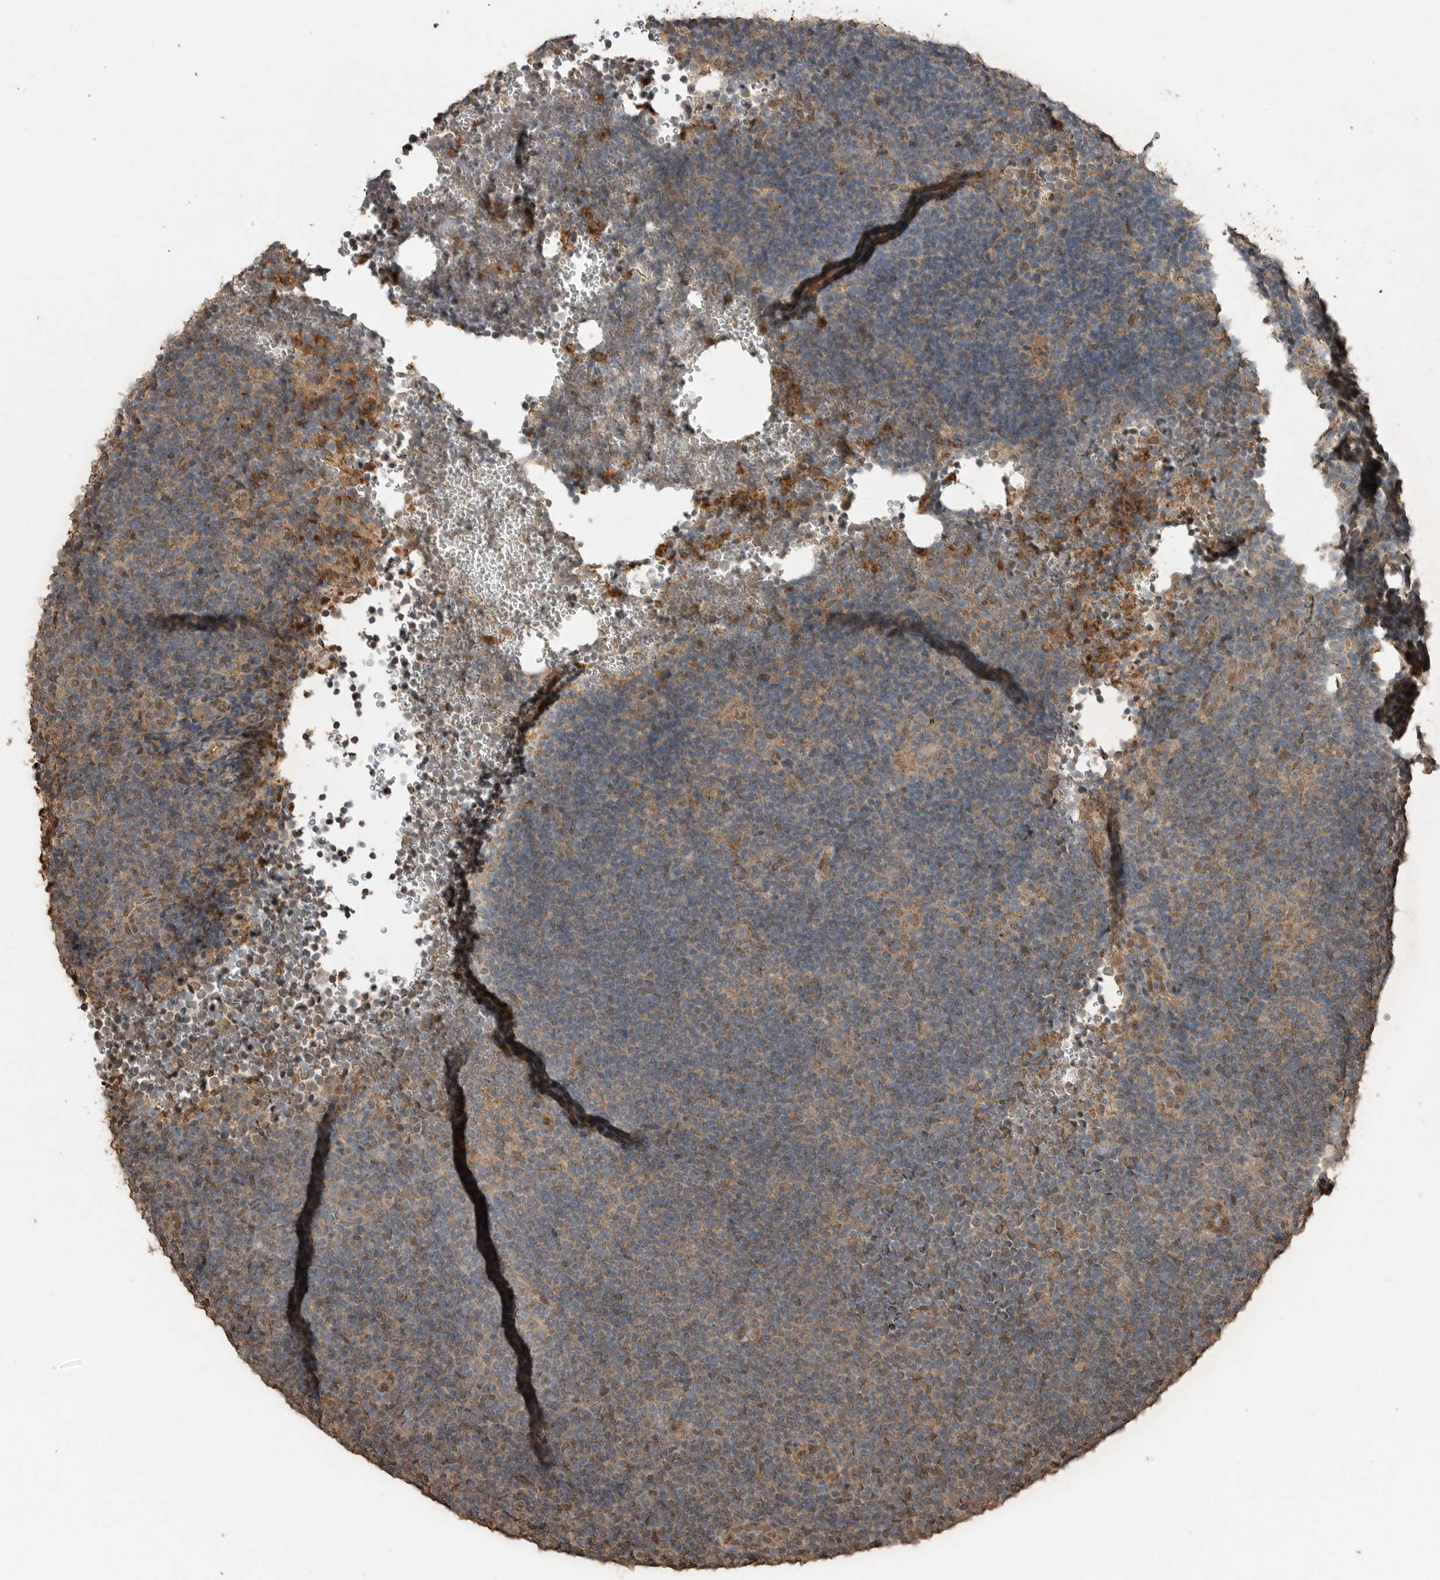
{"staining": {"intensity": "weak", "quantity": "25%-75%", "location": "cytoplasmic/membranous"}, "tissue": "lymphoma", "cell_type": "Tumor cells", "image_type": "cancer", "snomed": [{"axis": "morphology", "description": "Hodgkin's disease, NOS"}, {"axis": "topography", "description": "Lymph node"}], "caption": "The immunohistochemical stain labels weak cytoplasmic/membranous staining in tumor cells of Hodgkin's disease tissue.", "gene": "BLZF1", "patient": {"sex": "female", "age": 57}}